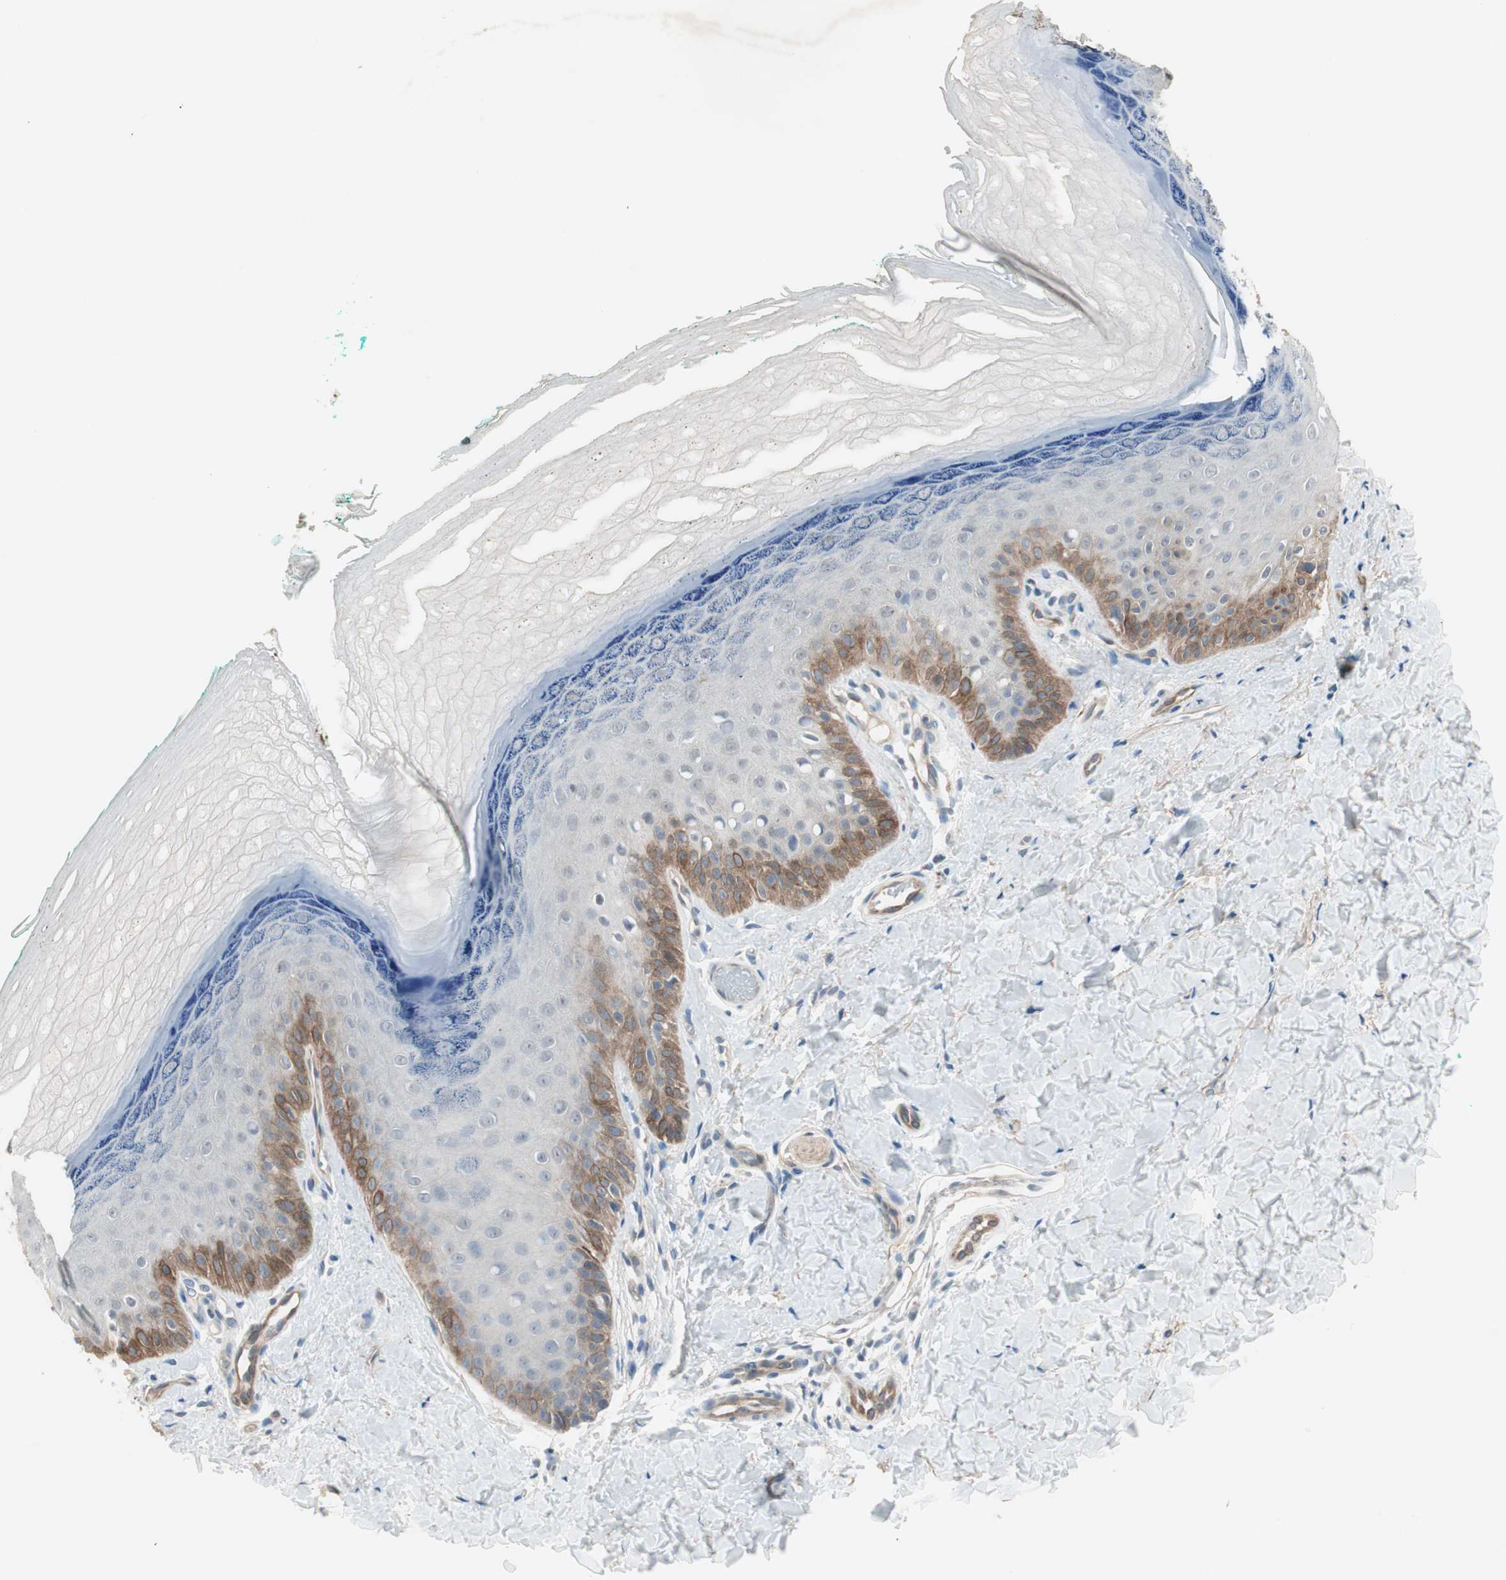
{"staining": {"intensity": "weak", "quantity": ">75%", "location": "cytoplasmic/membranous"}, "tissue": "skin", "cell_type": "Fibroblasts", "image_type": "normal", "snomed": [{"axis": "morphology", "description": "Normal tissue, NOS"}, {"axis": "topography", "description": "Skin"}], "caption": "The immunohistochemical stain highlights weak cytoplasmic/membranous positivity in fibroblasts of normal skin.", "gene": "ITGB4", "patient": {"sex": "male", "age": 26}}